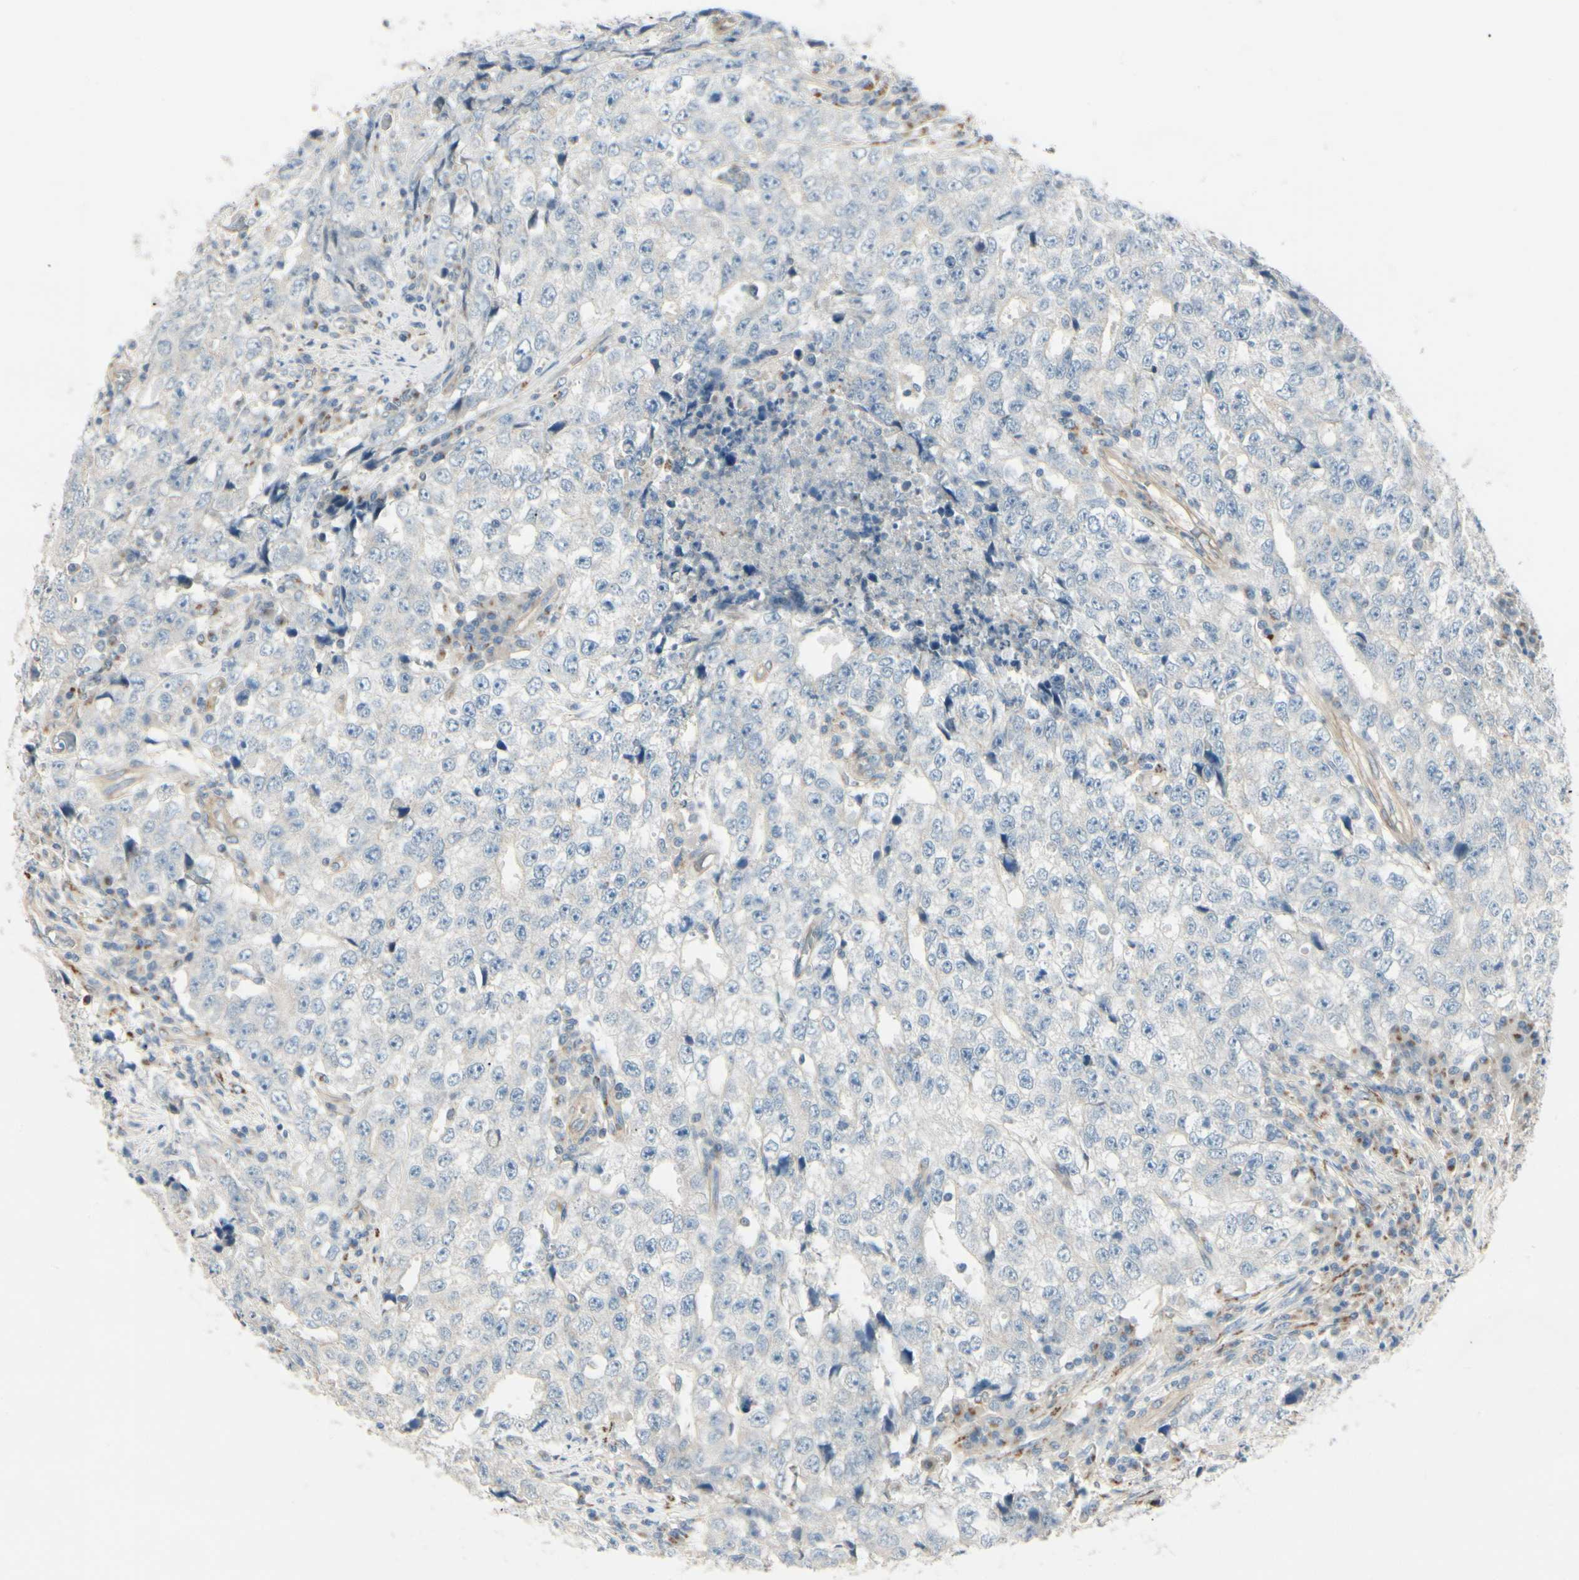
{"staining": {"intensity": "moderate", "quantity": "25%-75%", "location": "cytoplasmic/membranous"}, "tissue": "testis cancer", "cell_type": "Tumor cells", "image_type": "cancer", "snomed": [{"axis": "morphology", "description": "Necrosis, NOS"}, {"axis": "morphology", "description": "Carcinoma, Embryonal, NOS"}, {"axis": "topography", "description": "Testis"}], "caption": "Testis embryonal carcinoma stained with a protein marker exhibits moderate staining in tumor cells.", "gene": "ABCA3", "patient": {"sex": "male", "age": 19}}